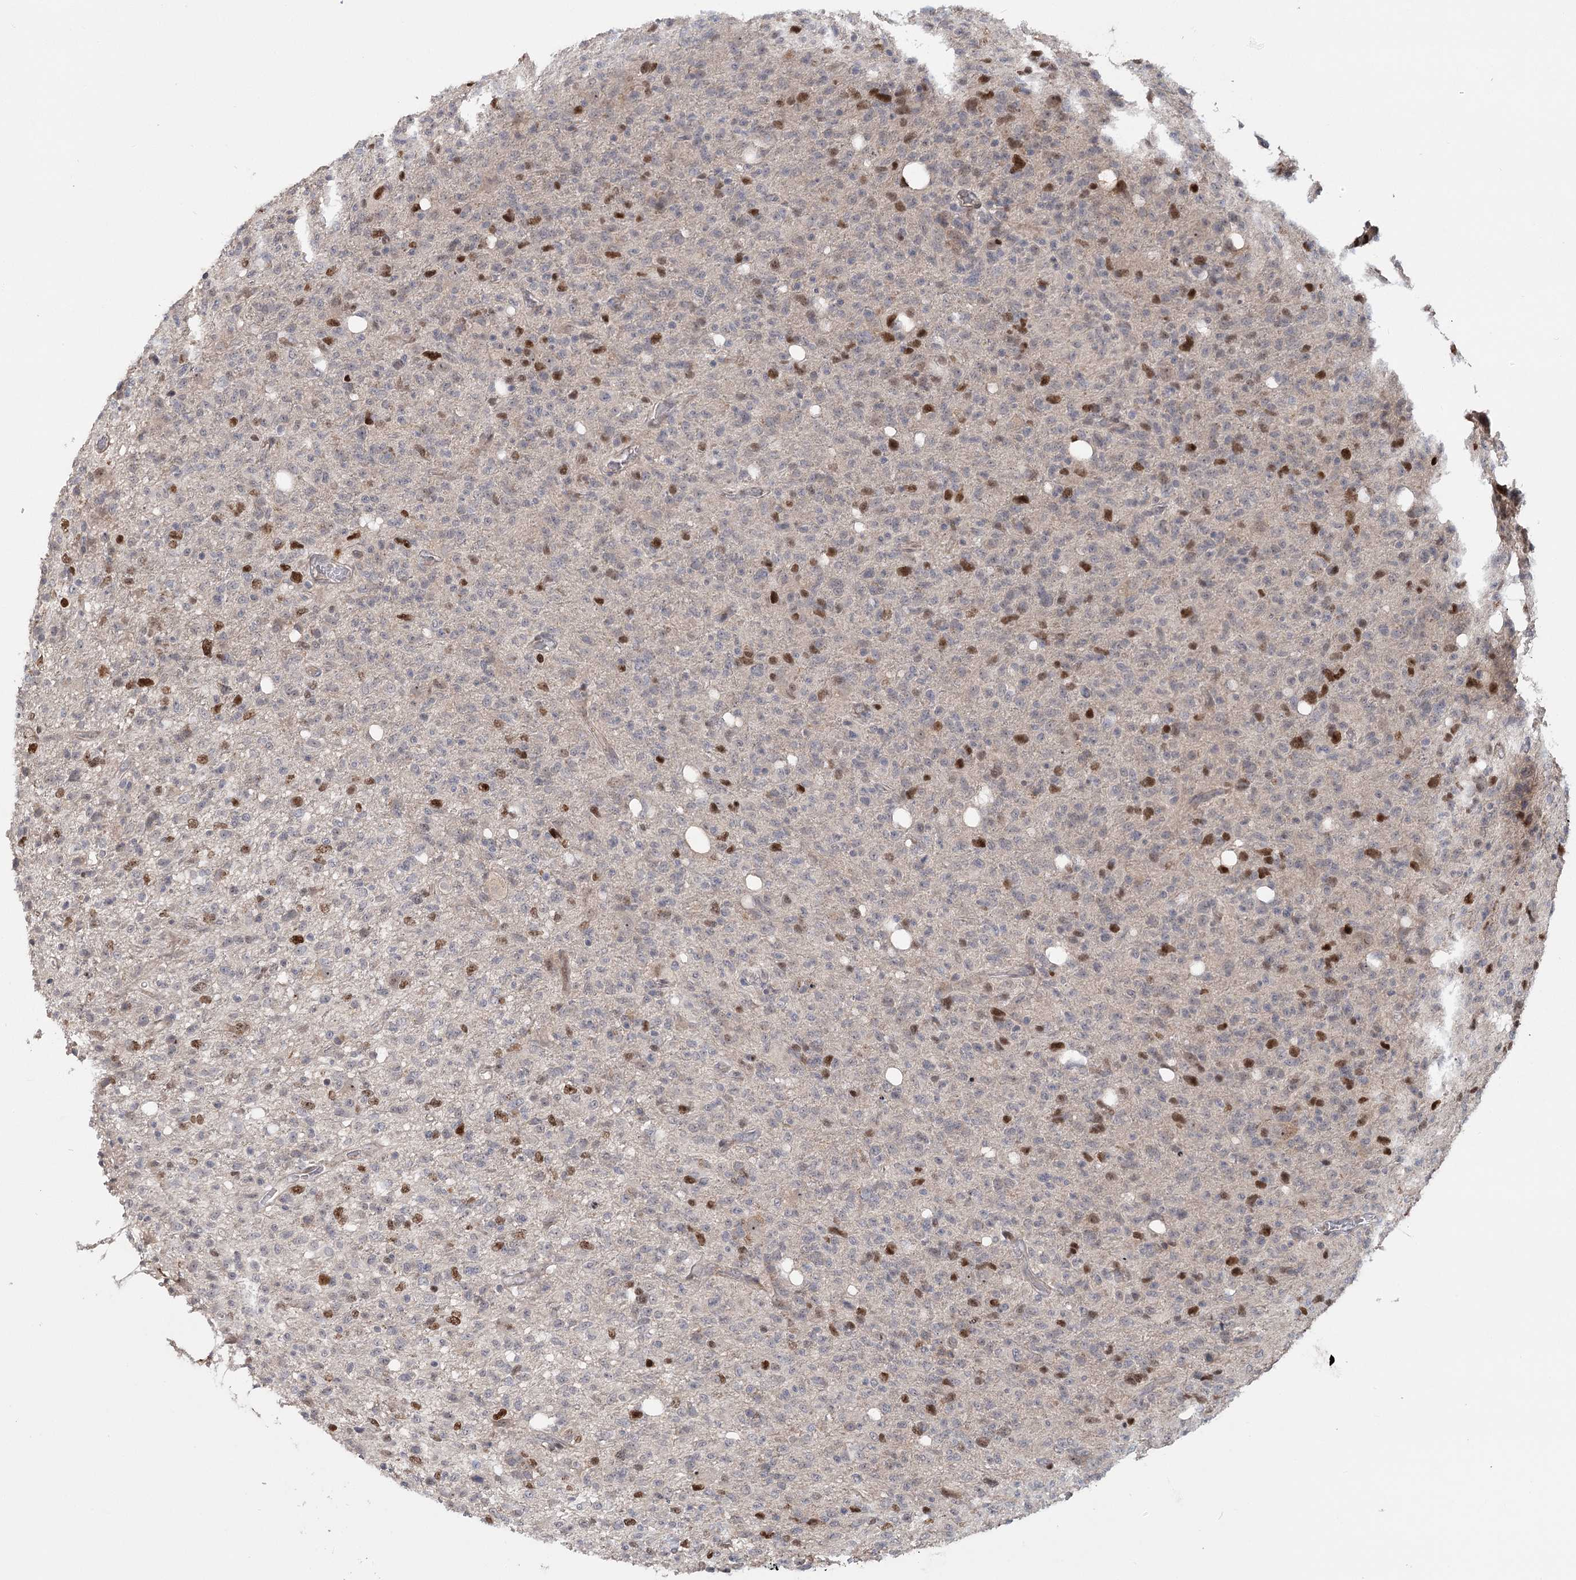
{"staining": {"intensity": "moderate", "quantity": "<25%", "location": "nuclear"}, "tissue": "glioma", "cell_type": "Tumor cells", "image_type": "cancer", "snomed": [{"axis": "morphology", "description": "Glioma, malignant, High grade"}, {"axis": "topography", "description": "Brain"}], "caption": "Protein analysis of malignant glioma (high-grade) tissue reveals moderate nuclear positivity in approximately <25% of tumor cells.", "gene": "PIK3C2A", "patient": {"sex": "female", "age": 57}}